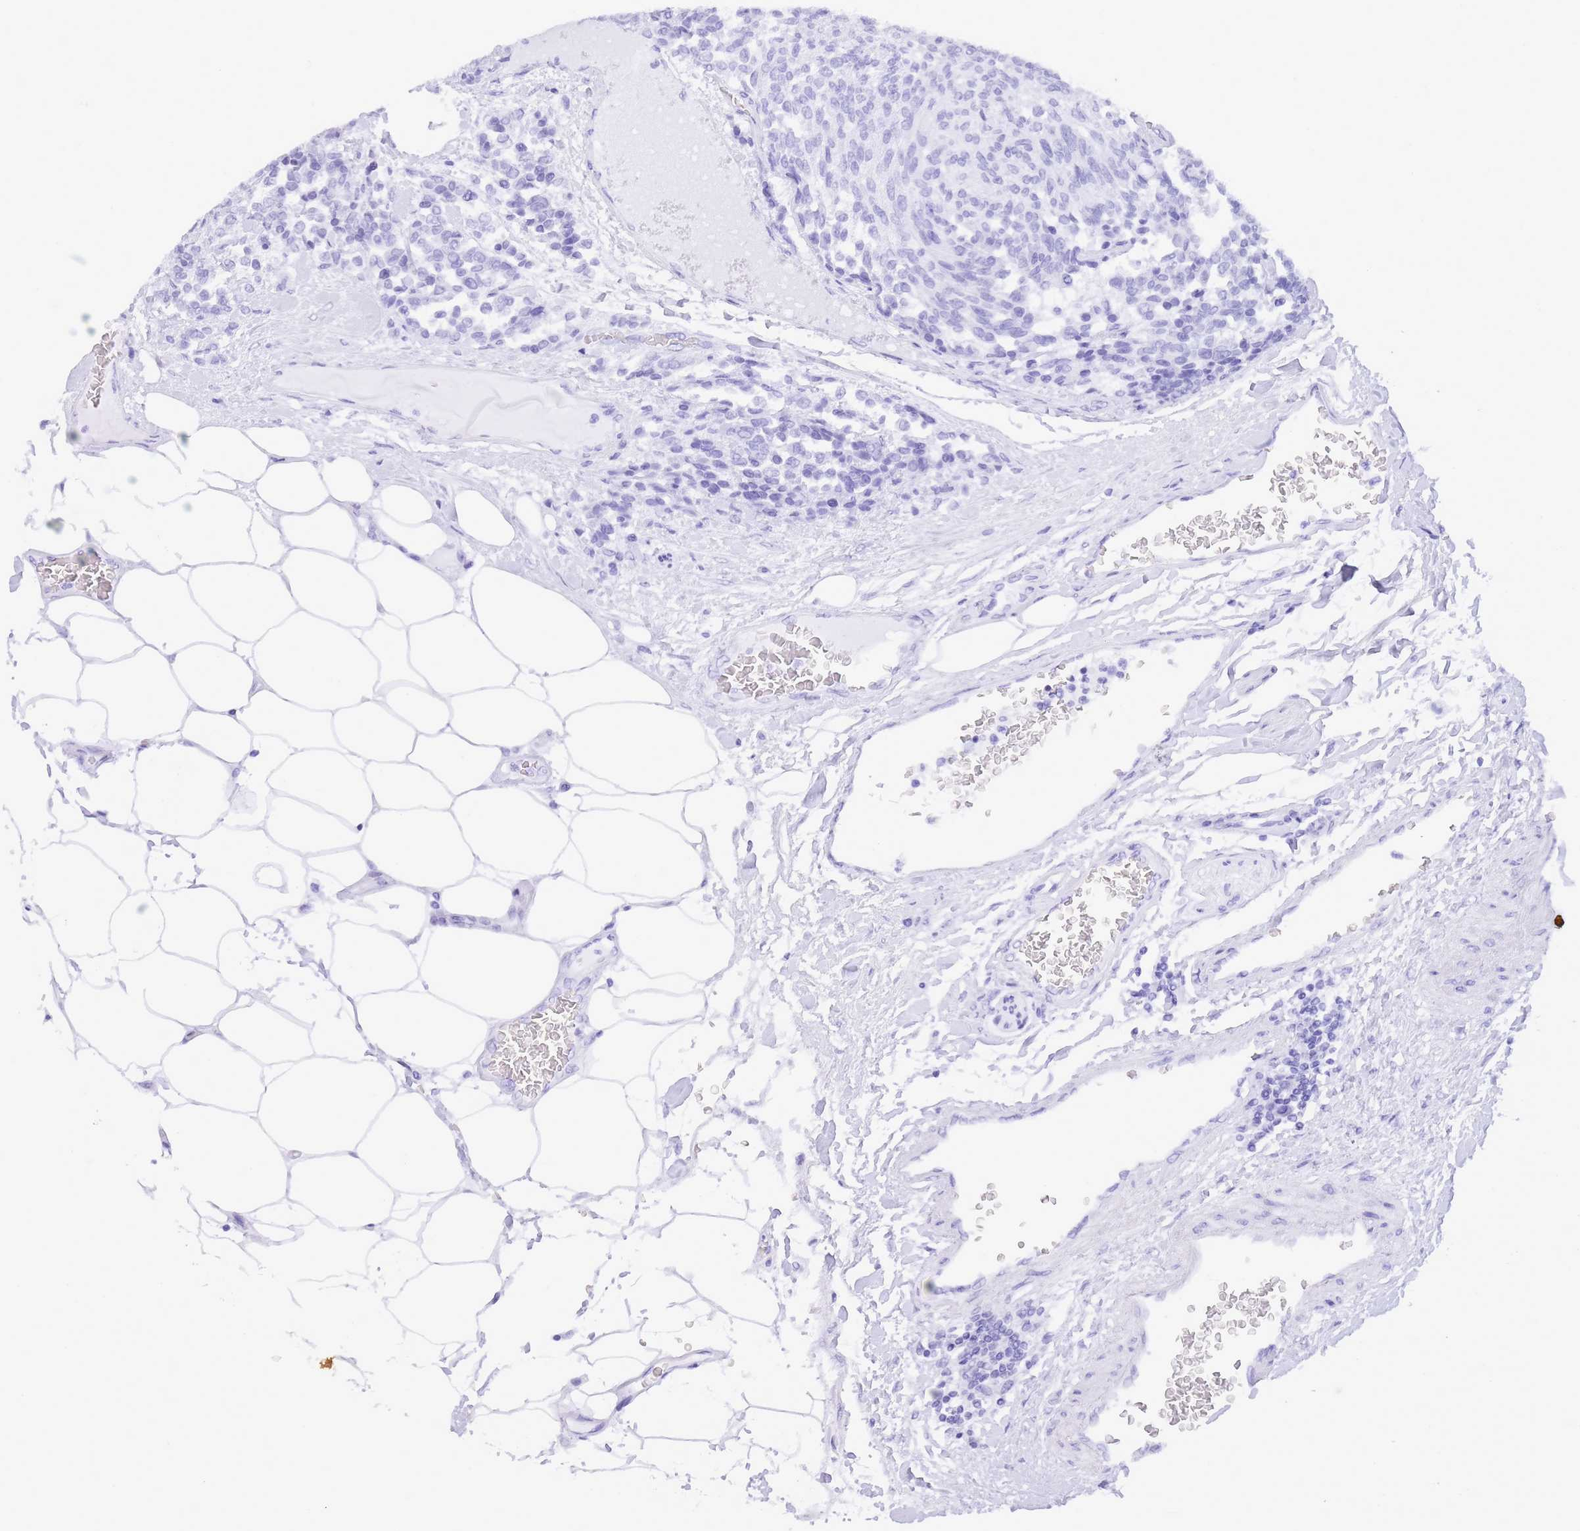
{"staining": {"intensity": "negative", "quantity": "none", "location": "none"}, "tissue": "carcinoid", "cell_type": "Tumor cells", "image_type": "cancer", "snomed": [{"axis": "morphology", "description": "Carcinoid, malignant, NOS"}, {"axis": "topography", "description": "Pancreas"}], "caption": "An image of malignant carcinoid stained for a protein reveals no brown staining in tumor cells. The staining was performed using DAB (3,3'-diaminobenzidine) to visualize the protein expression in brown, while the nuclei were stained in blue with hematoxylin (Magnification: 20x).", "gene": "TOPAZ1", "patient": {"sex": "female", "age": 54}}